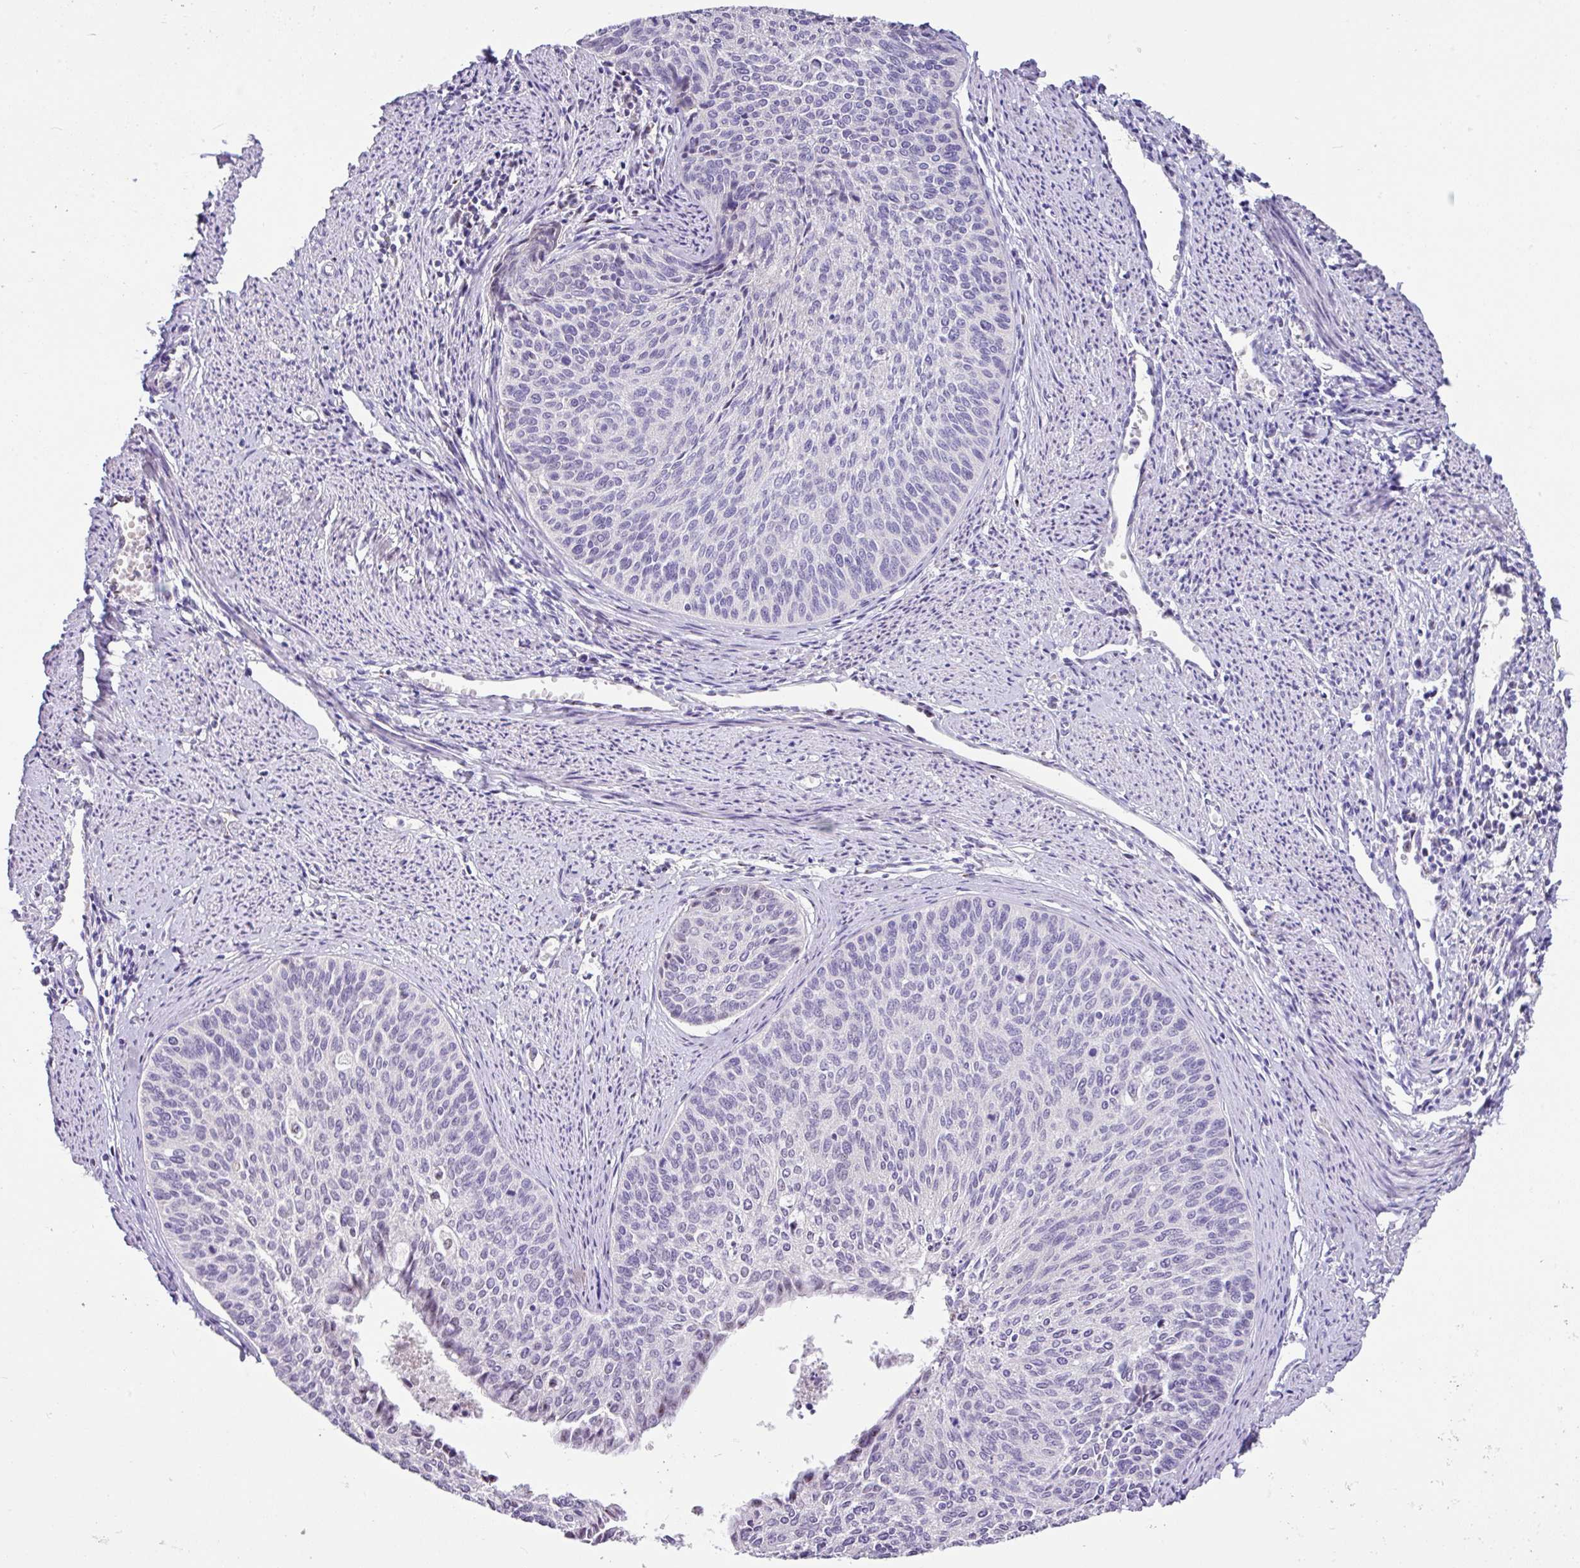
{"staining": {"intensity": "negative", "quantity": "none", "location": "none"}, "tissue": "cervical cancer", "cell_type": "Tumor cells", "image_type": "cancer", "snomed": [{"axis": "morphology", "description": "Squamous cell carcinoma, NOS"}, {"axis": "topography", "description": "Cervix"}], "caption": "DAB immunohistochemical staining of human cervical squamous cell carcinoma exhibits no significant staining in tumor cells. (IHC, brightfield microscopy, high magnification).", "gene": "ZG16", "patient": {"sex": "female", "age": 55}}